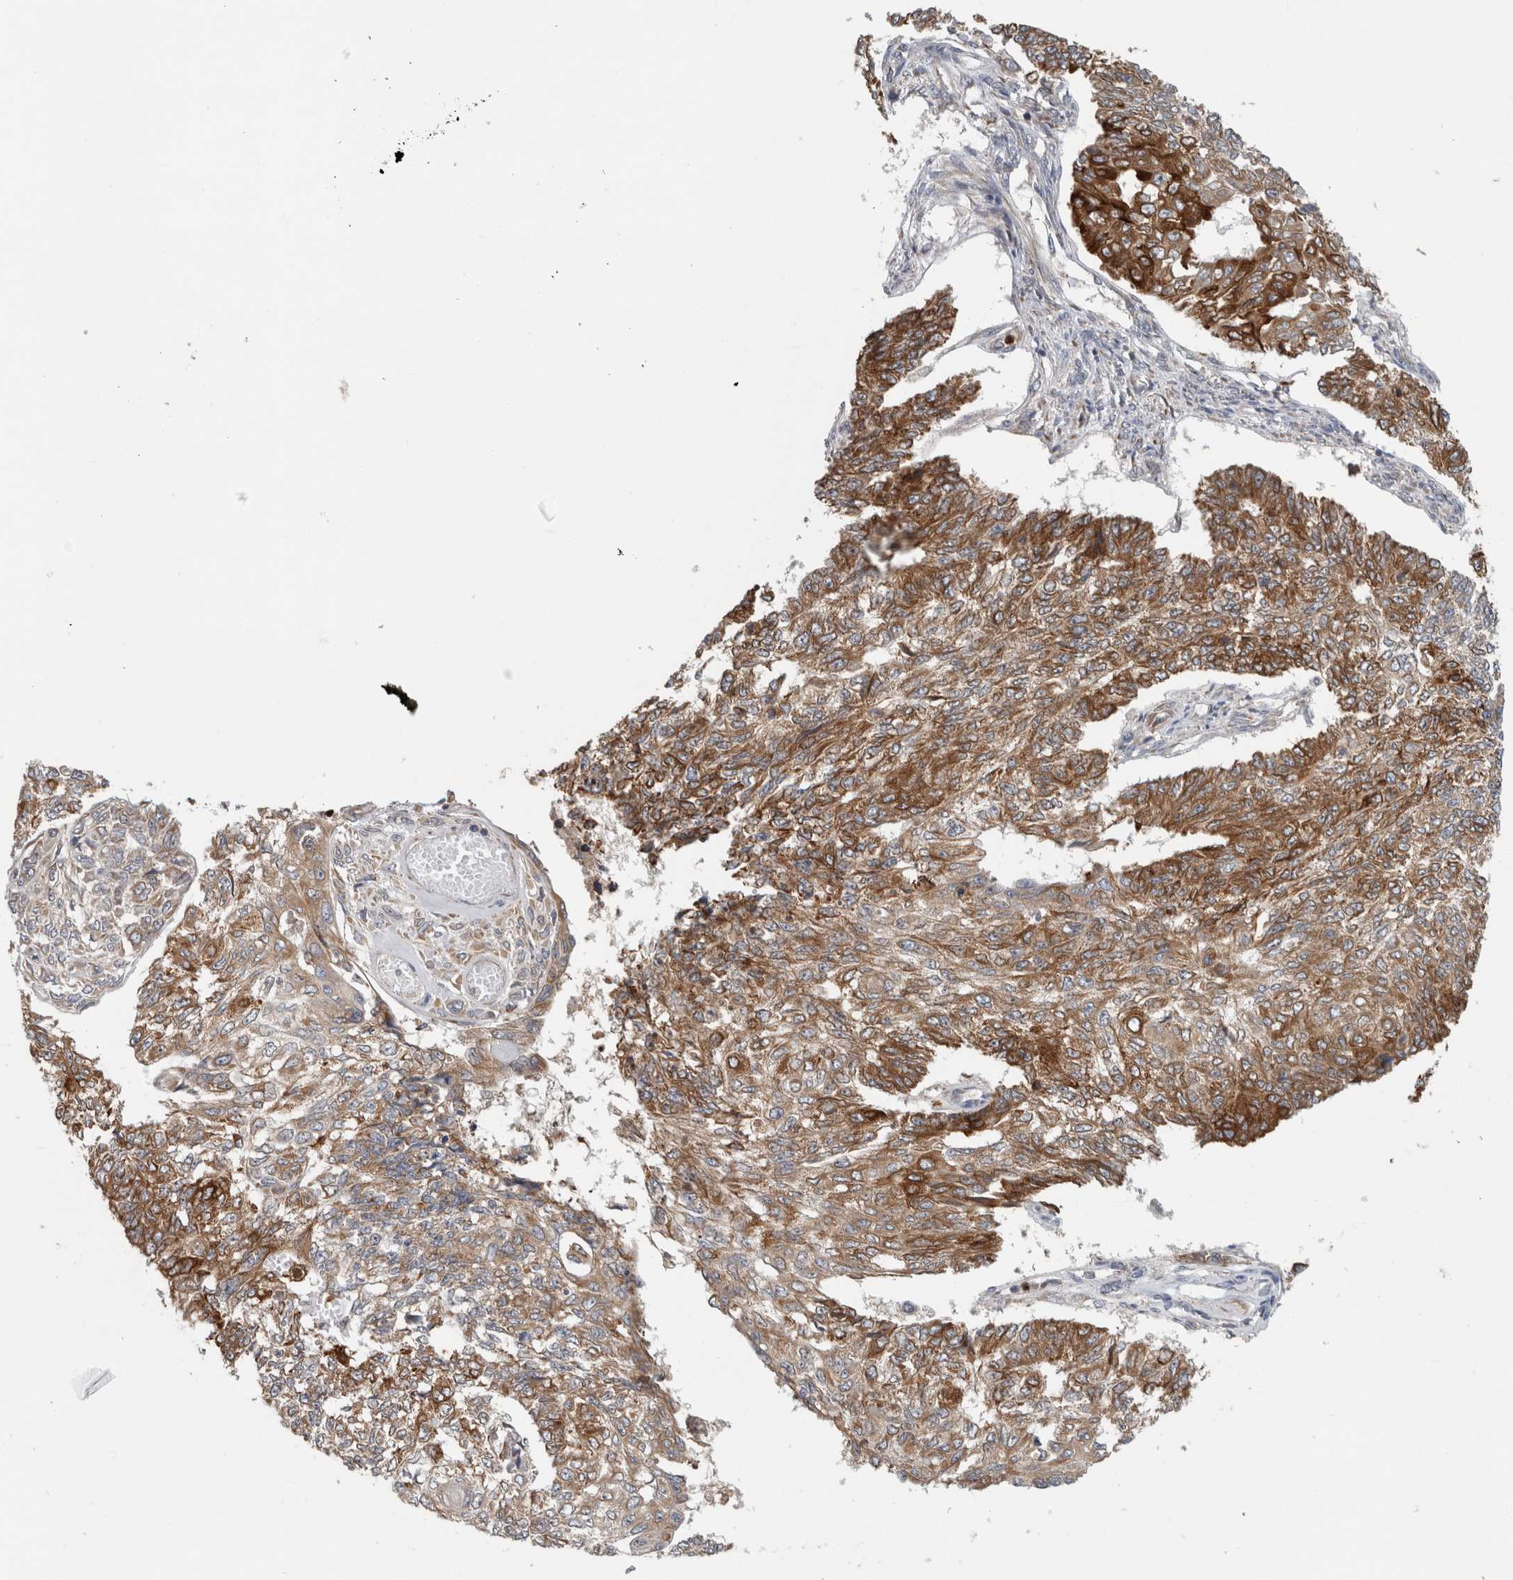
{"staining": {"intensity": "strong", "quantity": ">75%", "location": "cytoplasmic/membranous"}, "tissue": "endometrial cancer", "cell_type": "Tumor cells", "image_type": "cancer", "snomed": [{"axis": "morphology", "description": "Adenocarcinoma, NOS"}, {"axis": "topography", "description": "Endometrium"}], "caption": "Protein staining reveals strong cytoplasmic/membranous expression in approximately >75% of tumor cells in endometrial adenocarcinoma.", "gene": "PDCD2", "patient": {"sex": "female", "age": 32}}